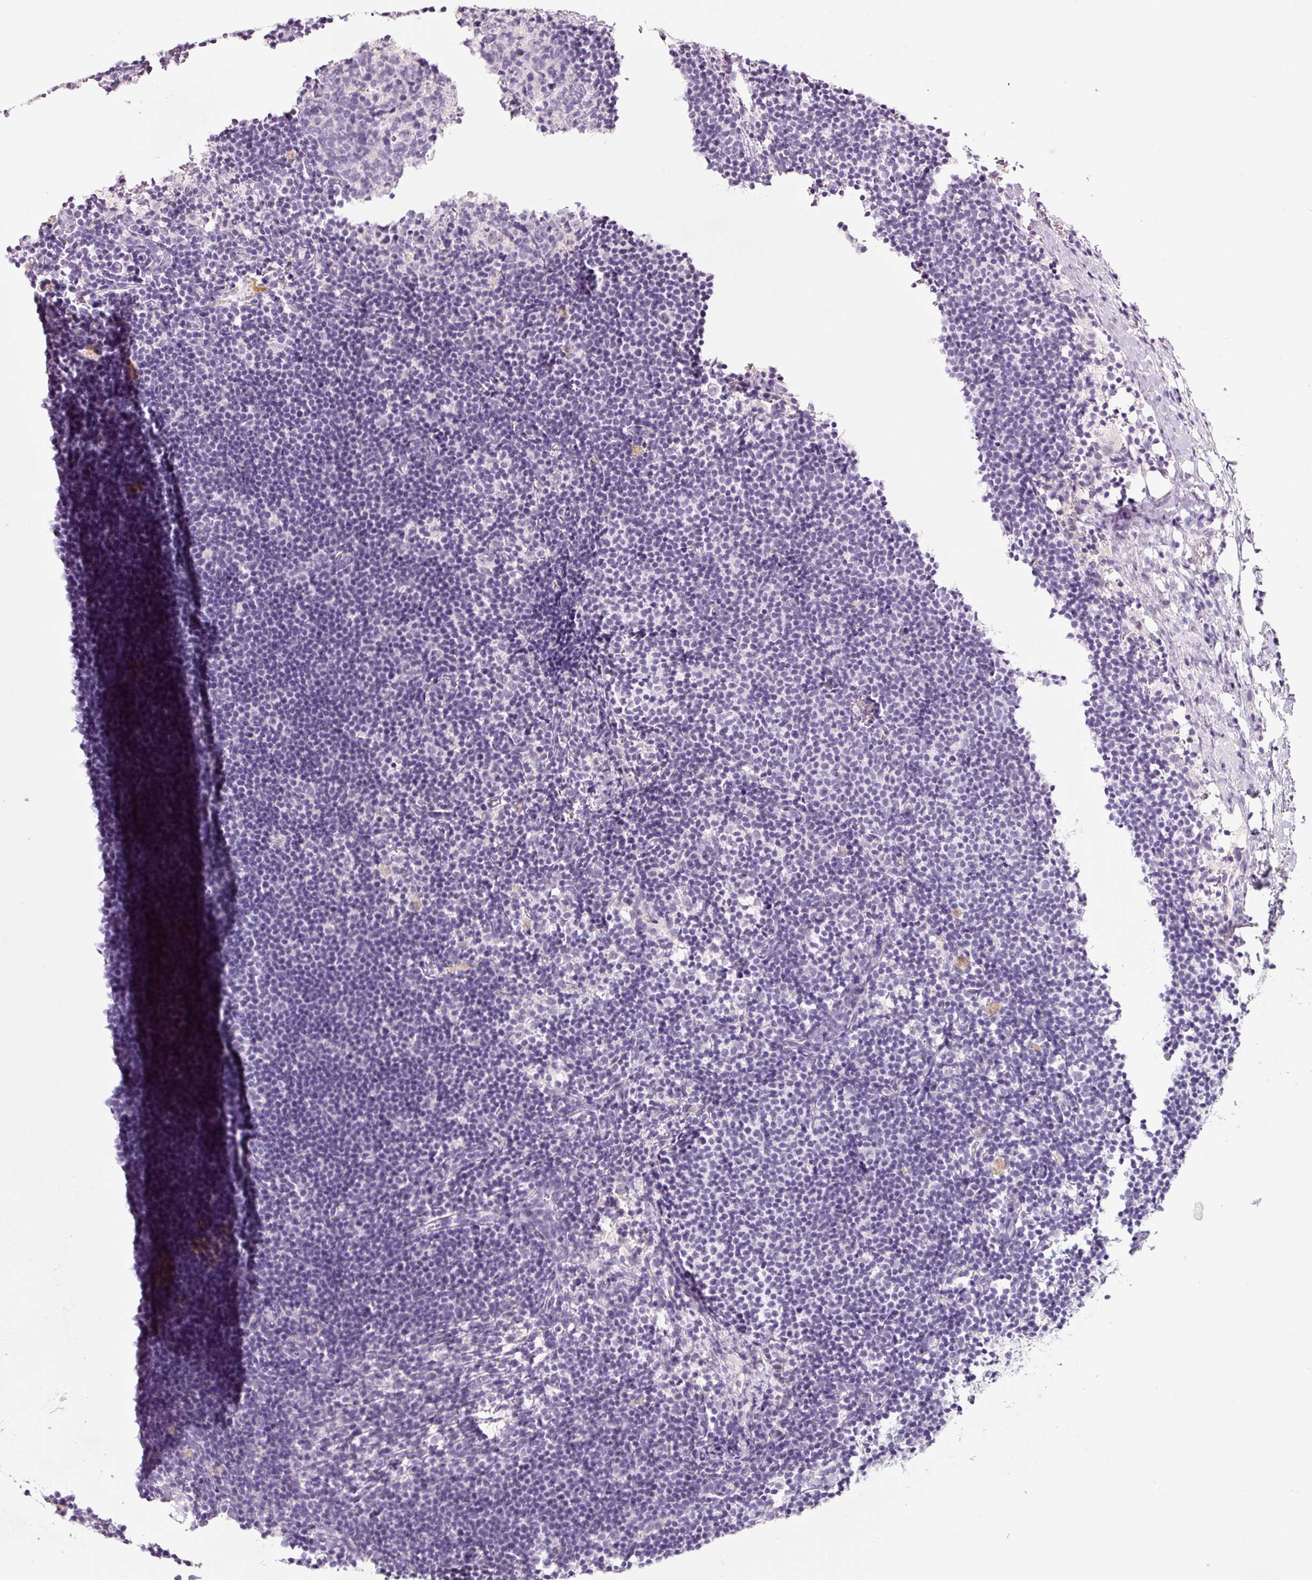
{"staining": {"intensity": "negative", "quantity": "none", "location": "none"}, "tissue": "lymph node", "cell_type": "Germinal center cells", "image_type": "normal", "snomed": [{"axis": "morphology", "description": "Normal tissue, NOS"}, {"axis": "topography", "description": "Lymph node"}], "caption": "Germinal center cells show no significant positivity in benign lymph node. (DAB immunohistochemistry (IHC), high magnification).", "gene": "ENSG00000206549", "patient": {"sex": "male", "age": 49}}